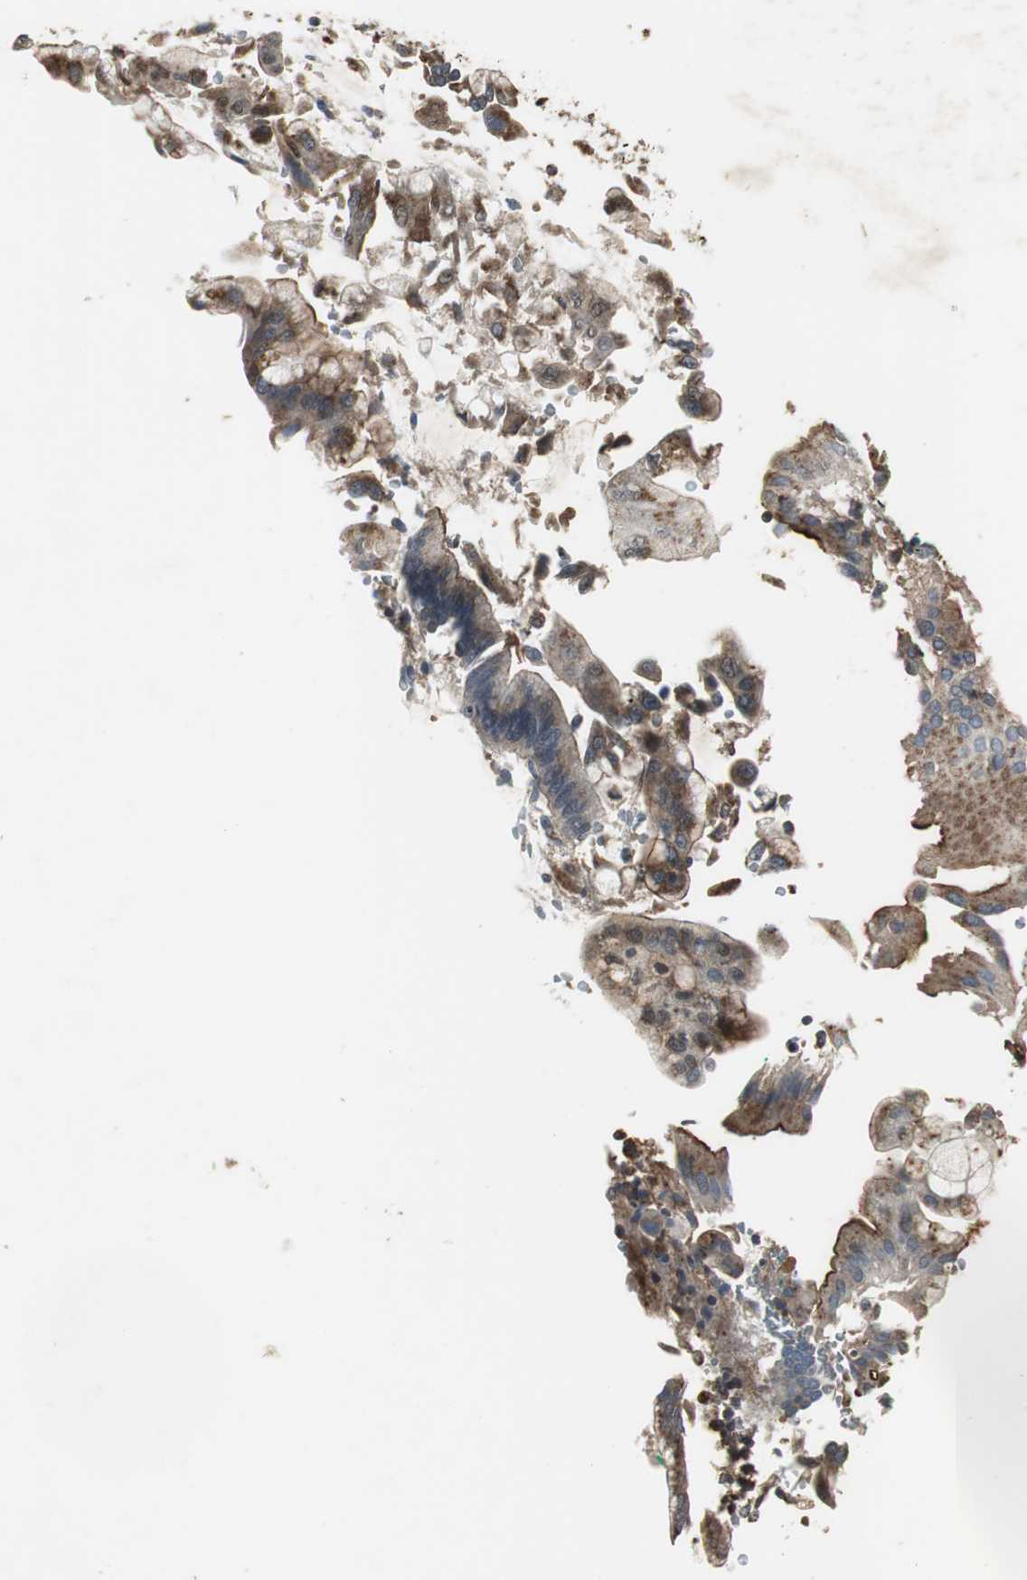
{"staining": {"intensity": "strong", "quantity": ">75%", "location": "cytoplasmic/membranous"}, "tissue": "pancreatic cancer", "cell_type": "Tumor cells", "image_type": "cancer", "snomed": [{"axis": "morphology", "description": "Adenocarcinoma, NOS"}, {"axis": "morphology", "description": "Adenocarcinoma, metastatic, NOS"}, {"axis": "topography", "description": "Lymph node"}, {"axis": "topography", "description": "Pancreas"}, {"axis": "topography", "description": "Duodenum"}], "caption": "Protein expression analysis of human pancreatic cancer reveals strong cytoplasmic/membranous positivity in approximately >75% of tumor cells. (Stains: DAB (3,3'-diaminobenzidine) in brown, nuclei in blue, Microscopy: brightfield microscopy at high magnification).", "gene": "JTB", "patient": {"sex": "female", "age": 64}}